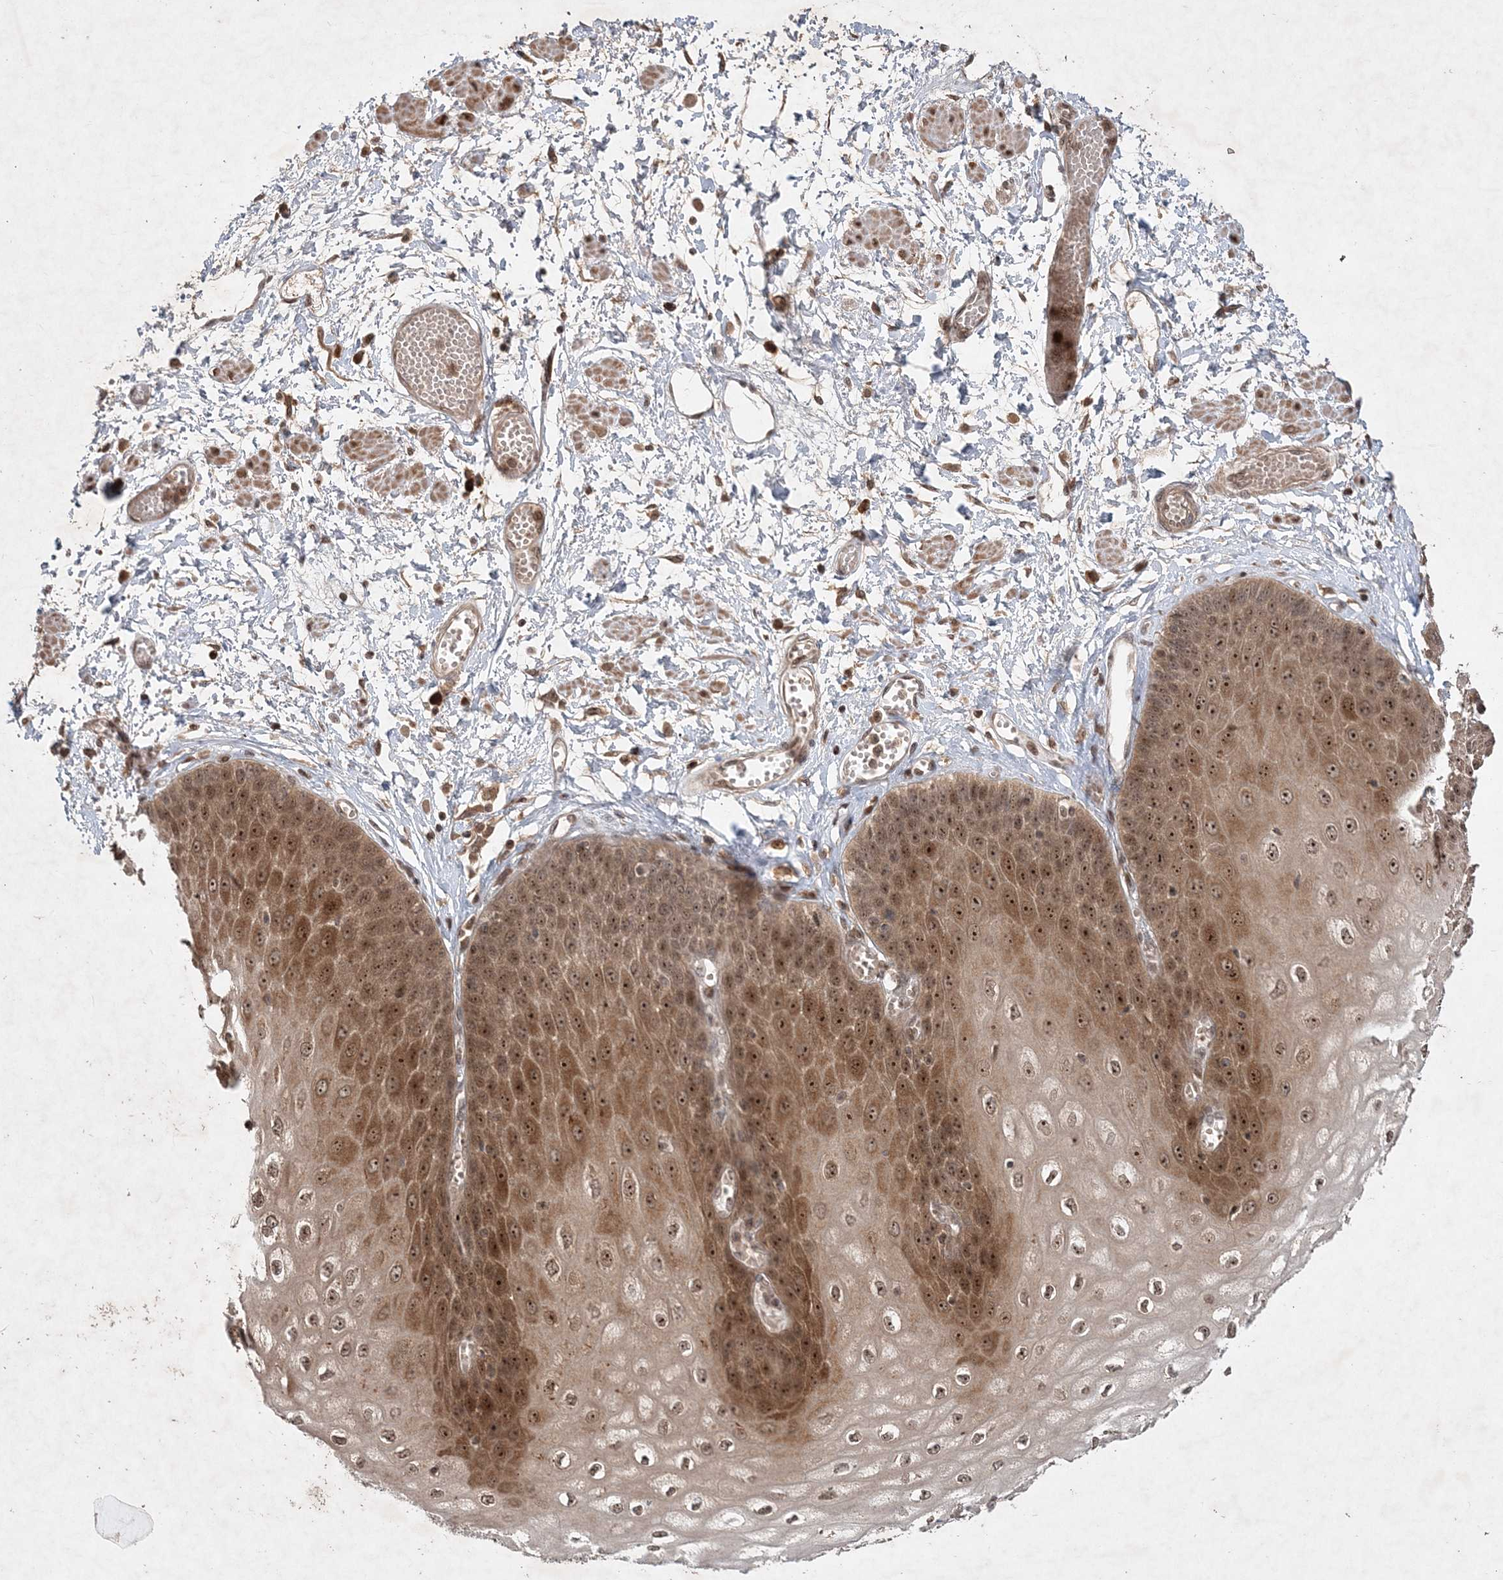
{"staining": {"intensity": "strong", "quantity": ">75%", "location": "cytoplasmic/membranous,nuclear"}, "tissue": "esophagus", "cell_type": "Squamous epithelial cells", "image_type": "normal", "snomed": [{"axis": "morphology", "description": "Normal tissue, NOS"}, {"axis": "topography", "description": "Esophagus"}], "caption": "About >75% of squamous epithelial cells in normal esophagus demonstrate strong cytoplasmic/membranous,nuclear protein expression as visualized by brown immunohistochemical staining.", "gene": "UBR3", "patient": {"sex": "male", "age": 60}}